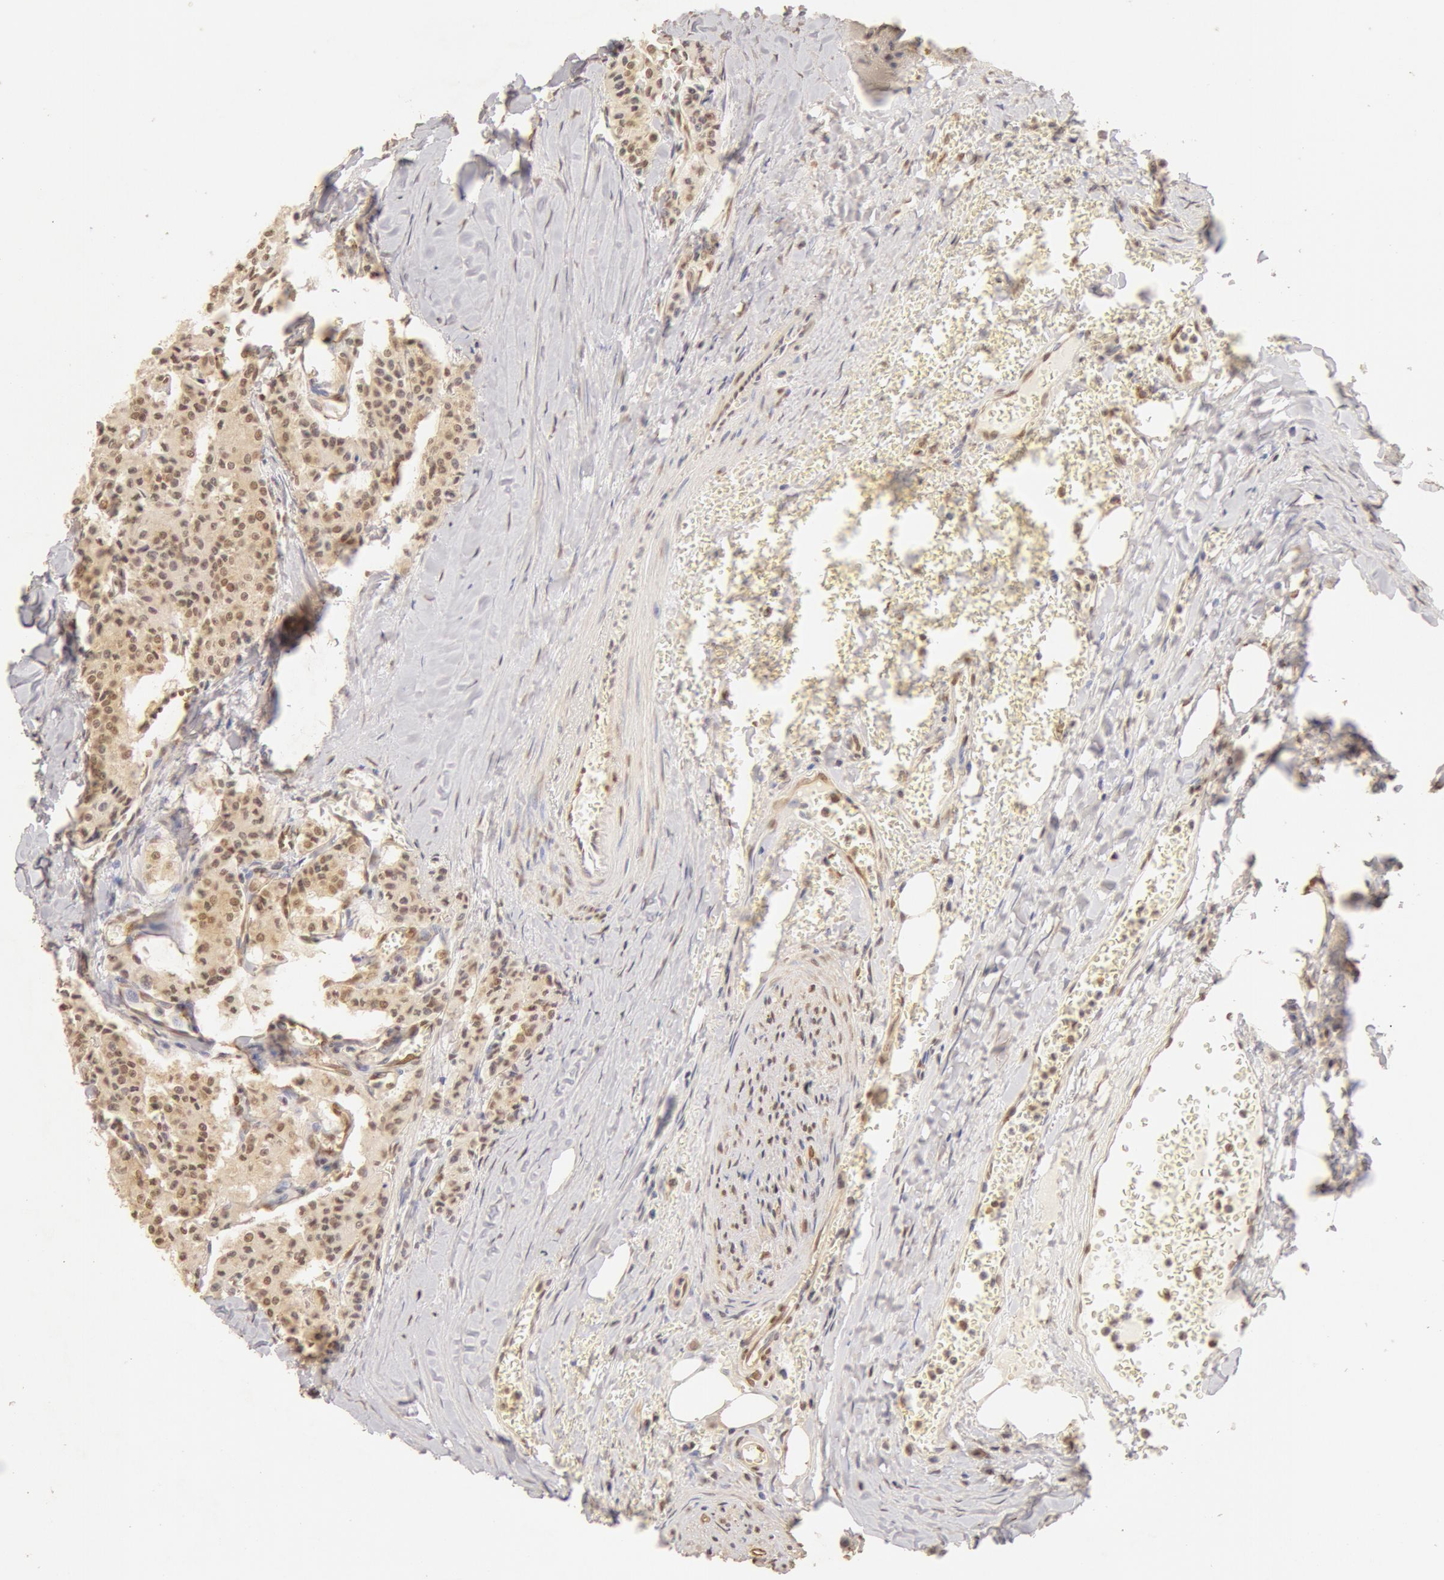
{"staining": {"intensity": "moderate", "quantity": ">75%", "location": "cytoplasmic/membranous,nuclear"}, "tissue": "carcinoid", "cell_type": "Tumor cells", "image_type": "cancer", "snomed": [{"axis": "morphology", "description": "Carcinoid, malignant, NOS"}, {"axis": "topography", "description": "Bronchus"}], "caption": "Moderate cytoplasmic/membranous and nuclear expression for a protein is appreciated in approximately >75% of tumor cells of carcinoid (malignant) using immunohistochemistry (IHC).", "gene": "SNRNP70", "patient": {"sex": "male", "age": 55}}